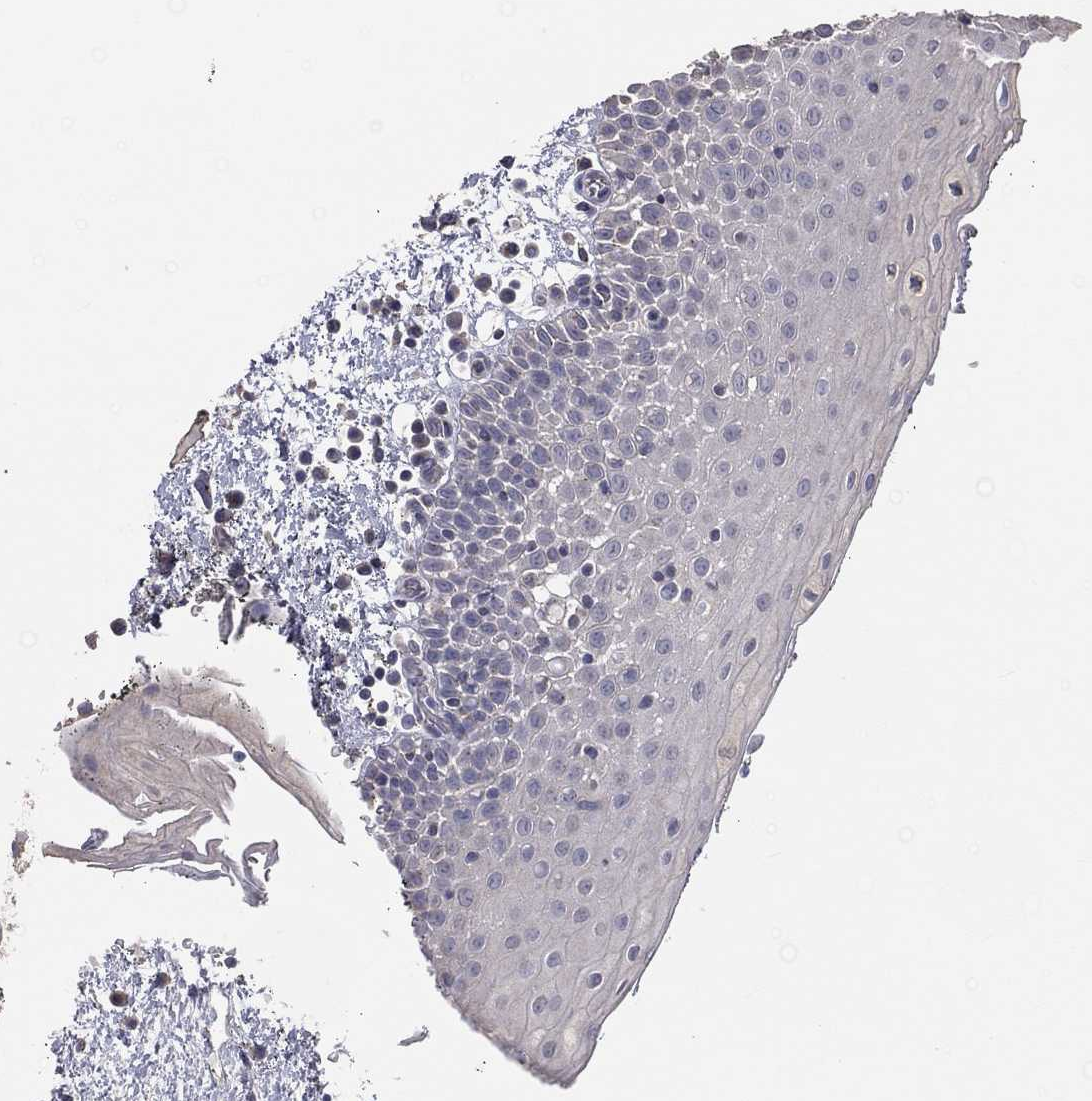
{"staining": {"intensity": "negative", "quantity": "none", "location": "none"}, "tissue": "oral mucosa", "cell_type": "Squamous epithelial cells", "image_type": "normal", "snomed": [{"axis": "morphology", "description": "Normal tissue, NOS"}, {"axis": "morphology", "description": "Squamous cell carcinoma, NOS"}, {"axis": "topography", "description": "Oral tissue"}, {"axis": "topography", "description": "Tounge, NOS"}, {"axis": "topography", "description": "Head-Neck"}], "caption": "Human oral mucosa stained for a protein using IHC shows no positivity in squamous epithelial cells.", "gene": "CROCC", "patient": {"sex": "female", "age": 80}}